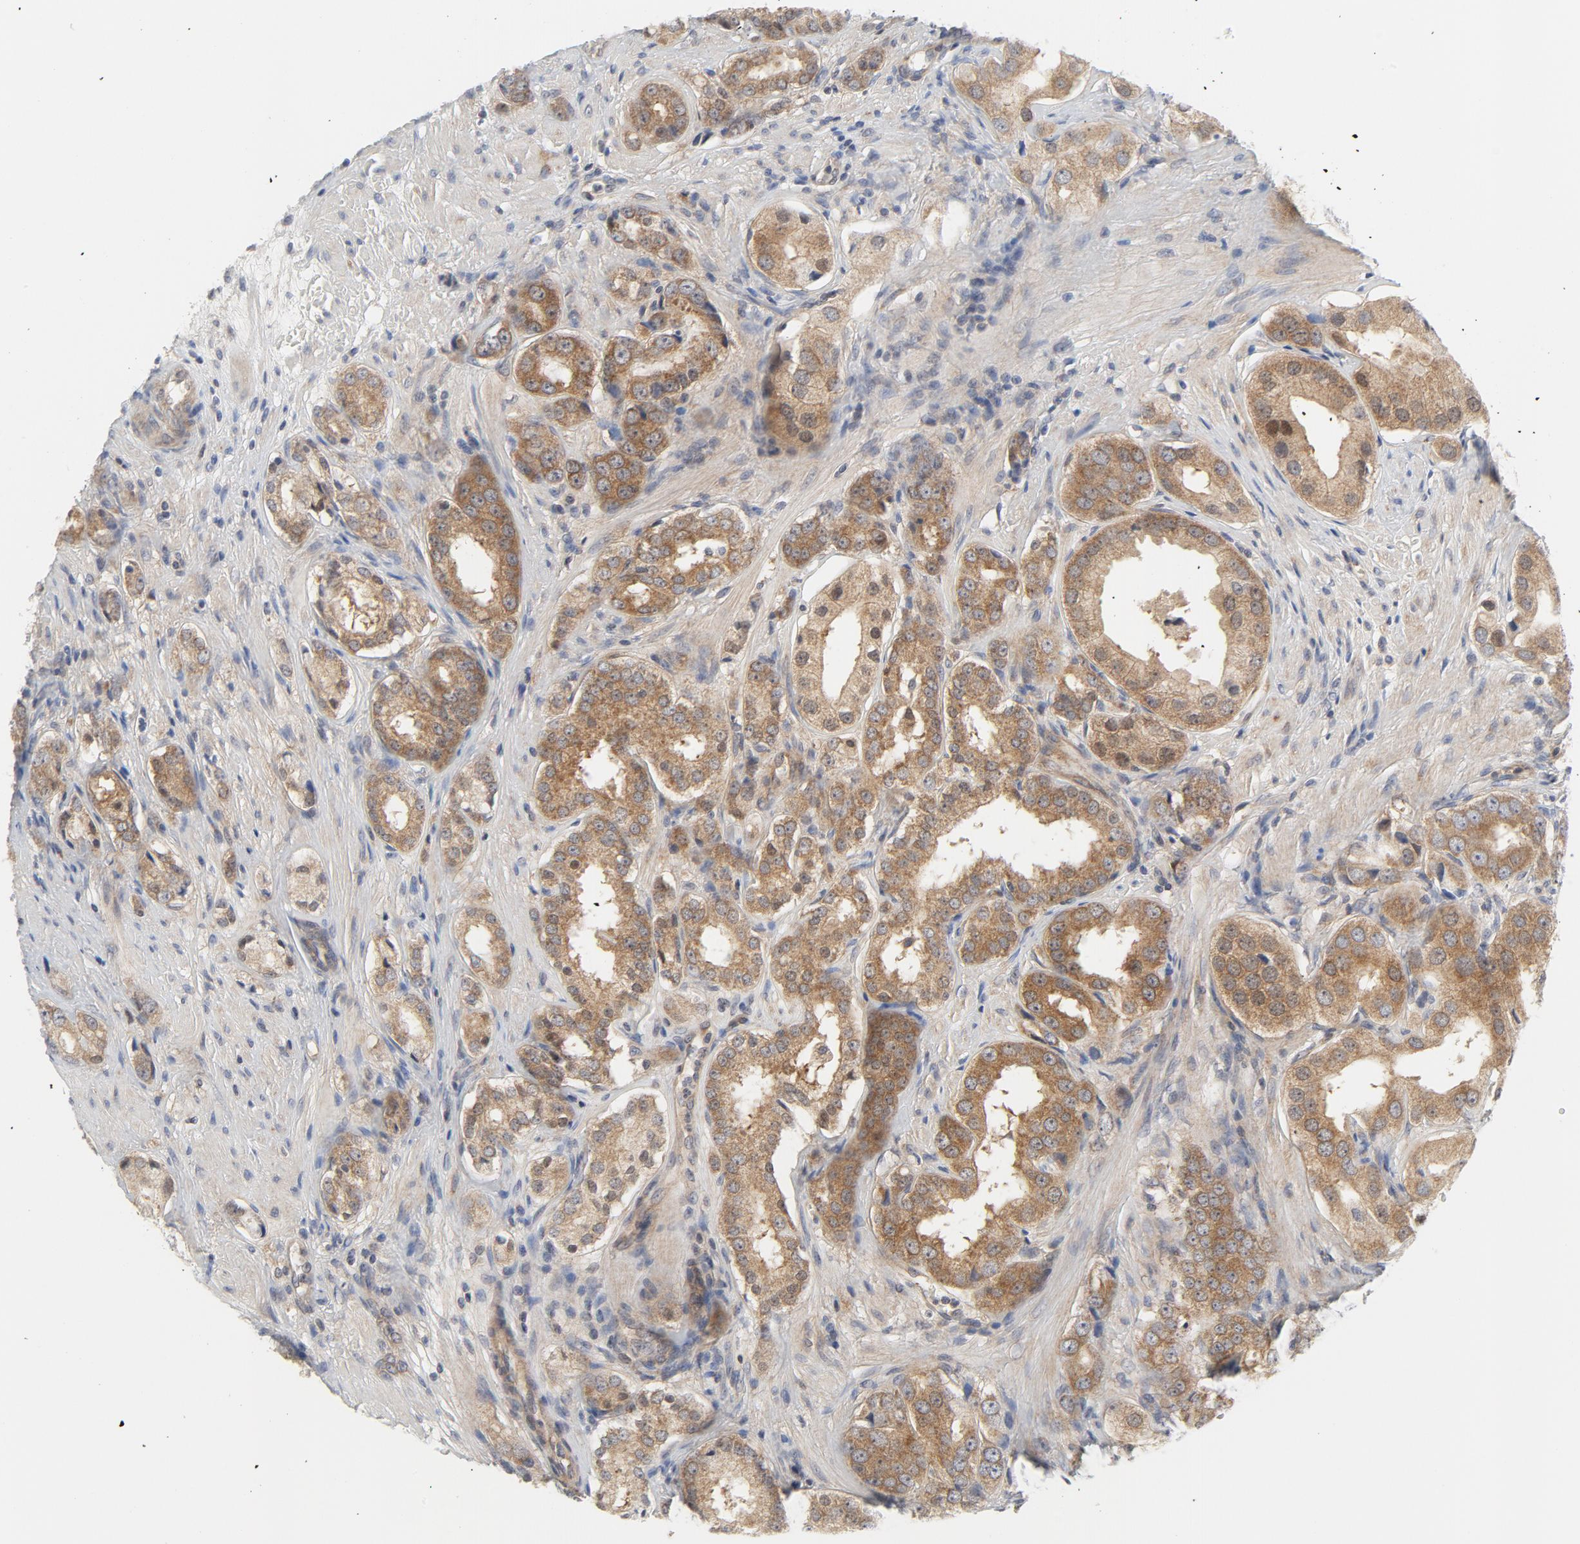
{"staining": {"intensity": "moderate", "quantity": ">75%", "location": "cytoplasmic/membranous,nuclear"}, "tissue": "prostate cancer", "cell_type": "Tumor cells", "image_type": "cancer", "snomed": [{"axis": "morphology", "description": "Adenocarcinoma, Medium grade"}, {"axis": "topography", "description": "Prostate"}], "caption": "Prostate medium-grade adenocarcinoma stained with DAB (3,3'-diaminobenzidine) immunohistochemistry (IHC) reveals medium levels of moderate cytoplasmic/membranous and nuclear positivity in approximately >75% of tumor cells.", "gene": "BAD", "patient": {"sex": "male", "age": 53}}